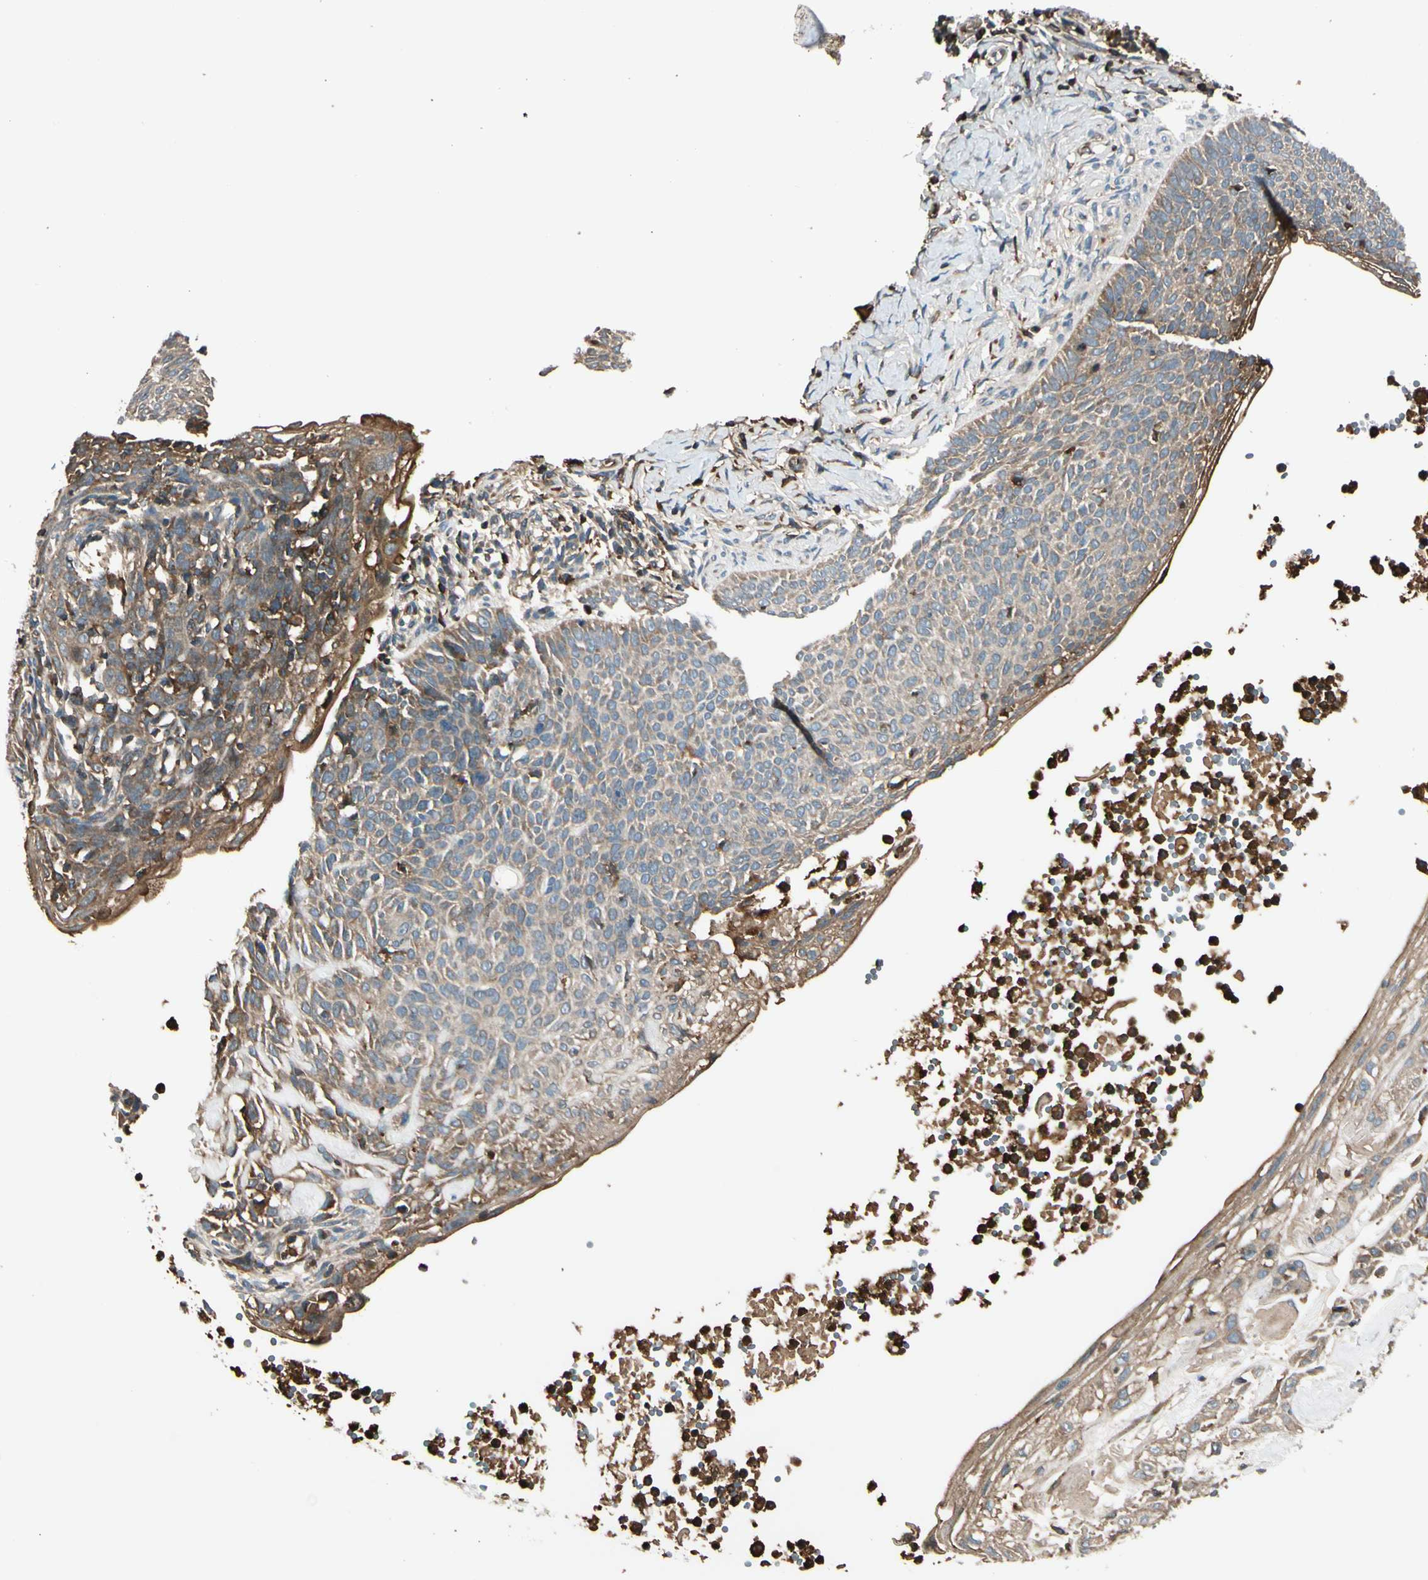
{"staining": {"intensity": "weak", "quantity": ">75%", "location": "cytoplasmic/membranous"}, "tissue": "skin cancer", "cell_type": "Tumor cells", "image_type": "cancer", "snomed": [{"axis": "morphology", "description": "Normal tissue, NOS"}, {"axis": "morphology", "description": "Basal cell carcinoma"}, {"axis": "topography", "description": "Skin"}], "caption": "Protein analysis of basal cell carcinoma (skin) tissue displays weak cytoplasmic/membranous positivity in about >75% of tumor cells.", "gene": "STX11", "patient": {"sex": "male", "age": 87}}